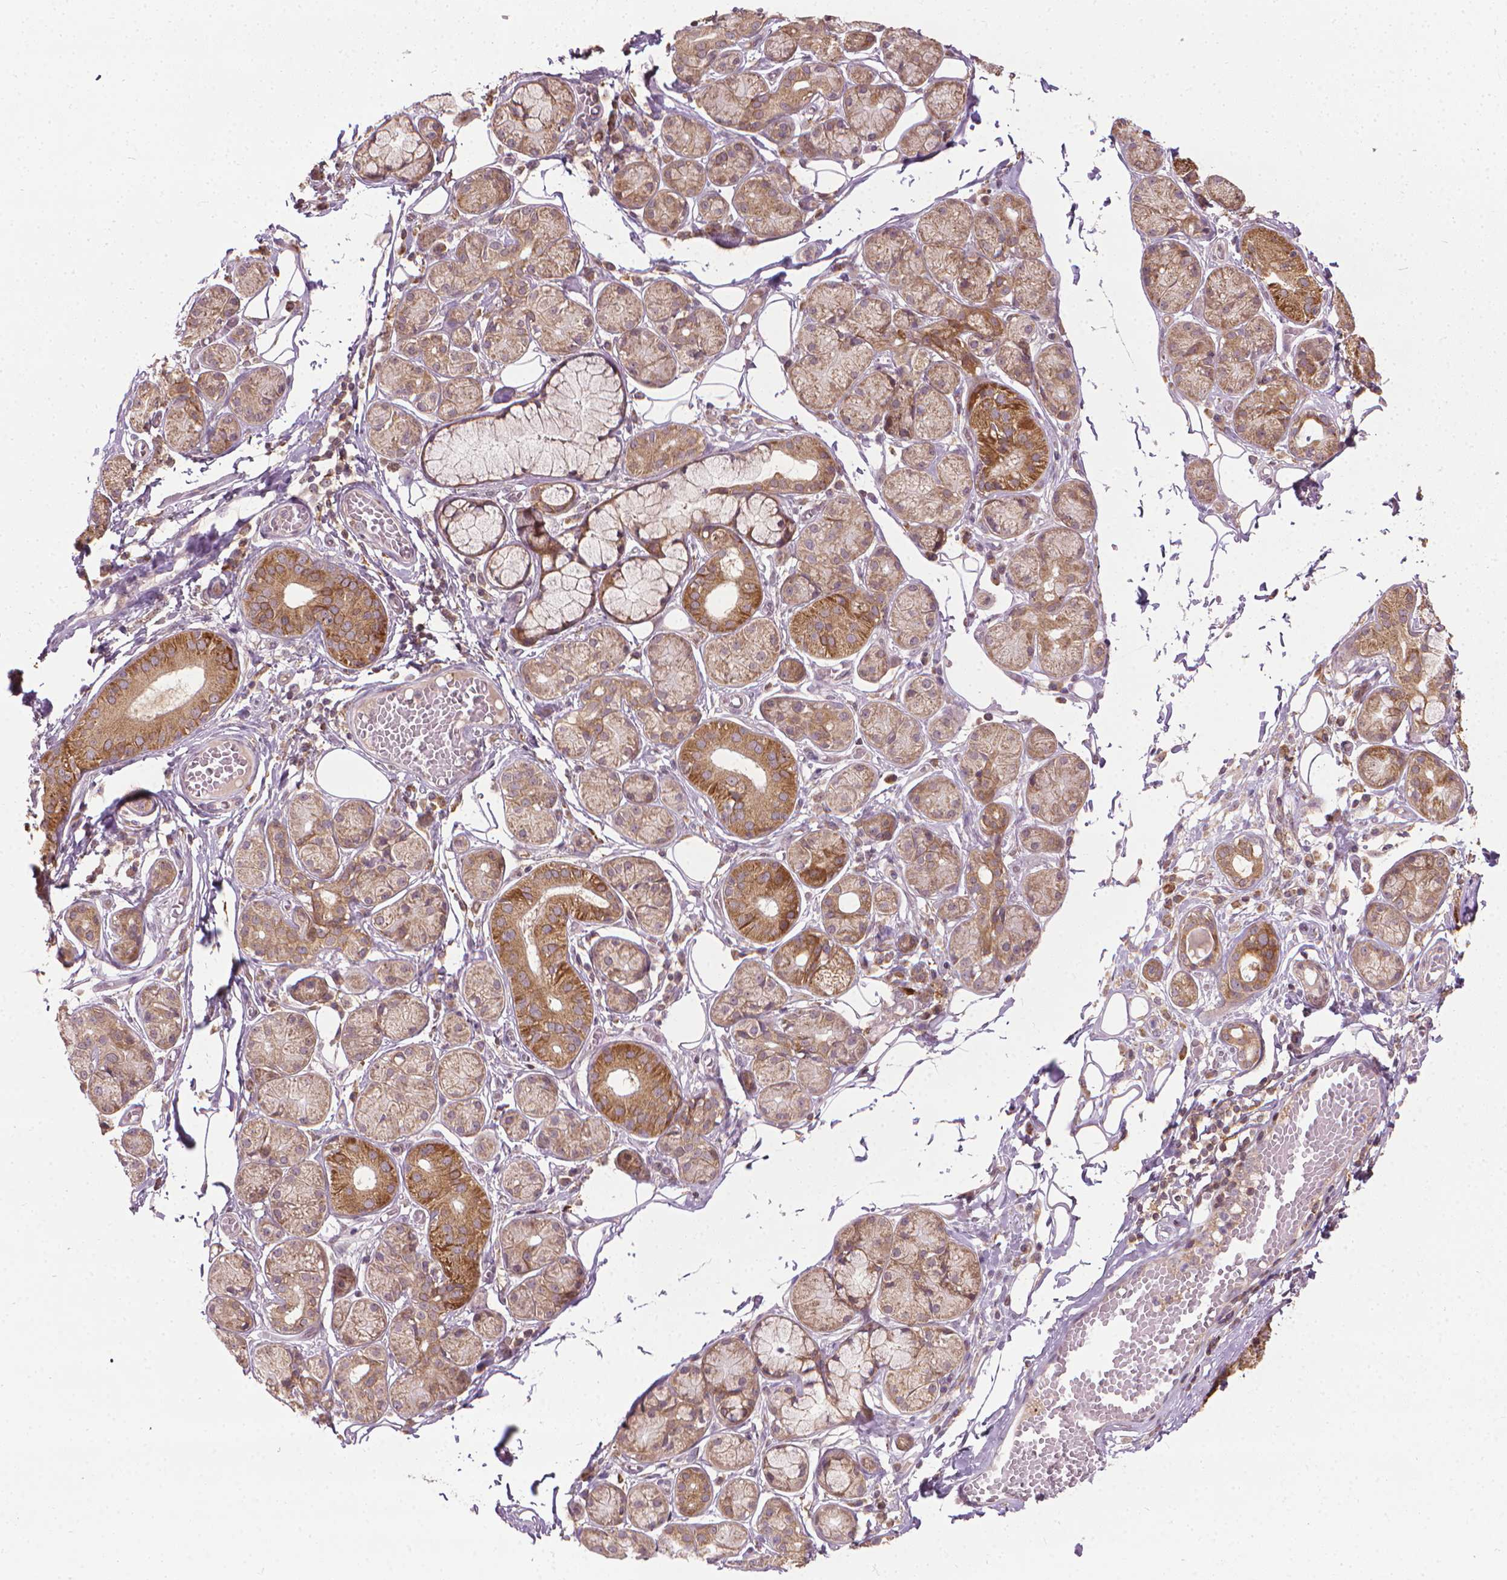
{"staining": {"intensity": "moderate", "quantity": ">75%", "location": "cytoplasmic/membranous"}, "tissue": "salivary gland", "cell_type": "Glandular cells", "image_type": "normal", "snomed": [{"axis": "morphology", "description": "Normal tissue, NOS"}, {"axis": "topography", "description": "Salivary gland"}, {"axis": "topography", "description": "Peripheral nerve tissue"}], "caption": "IHC staining of benign salivary gland, which demonstrates medium levels of moderate cytoplasmic/membranous positivity in approximately >75% of glandular cells indicating moderate cytoplasmic/membranous protein staining. The staining was performed using DAB (3,3'-diaminobenzidine) (brown) for protein detection and nuclei were counterstained in hematoxylin (blue).", "gene": "PRAG1", "patient": {"sex": "male", "age": 71}}